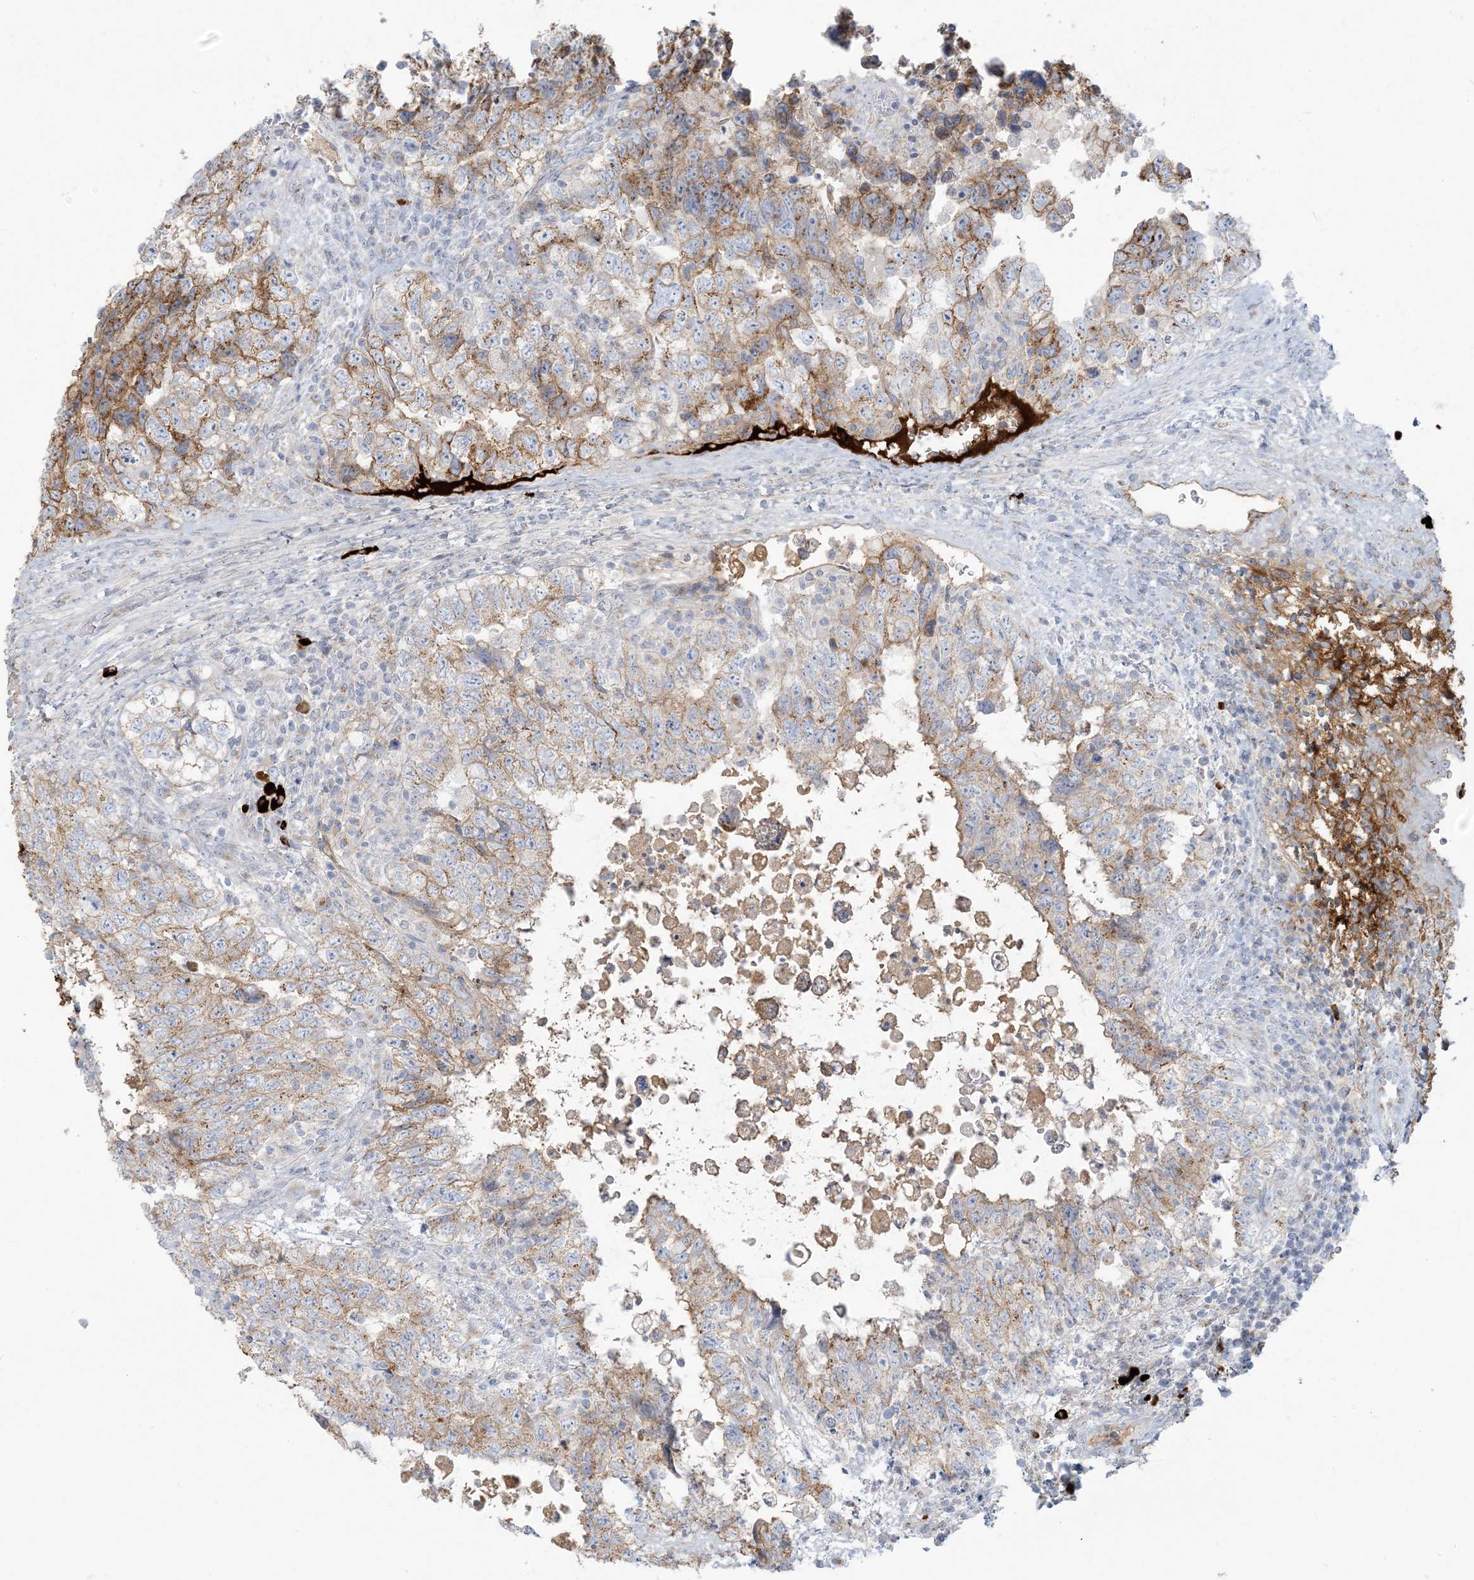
{"staining": {"intensity": "moderate", "quantity": "<25%", "location": "cytoplasmic/membranous"}, "tissue": "testis cancer", "cell_type": "Tumor cells", "image_type": "cancer", "snomed": [{"axis": "morphology", "description": "Carcinoma, Embryonal, NOS"}, {"axis": "topography", "description": "Testis"}], "caption": "Testis cancer (embryonal carcinoma) stained with a protein marker displays moderate staining in tumor cells.", "gene": "SCML1", "patient": {"sex": "male", "age": 37}}